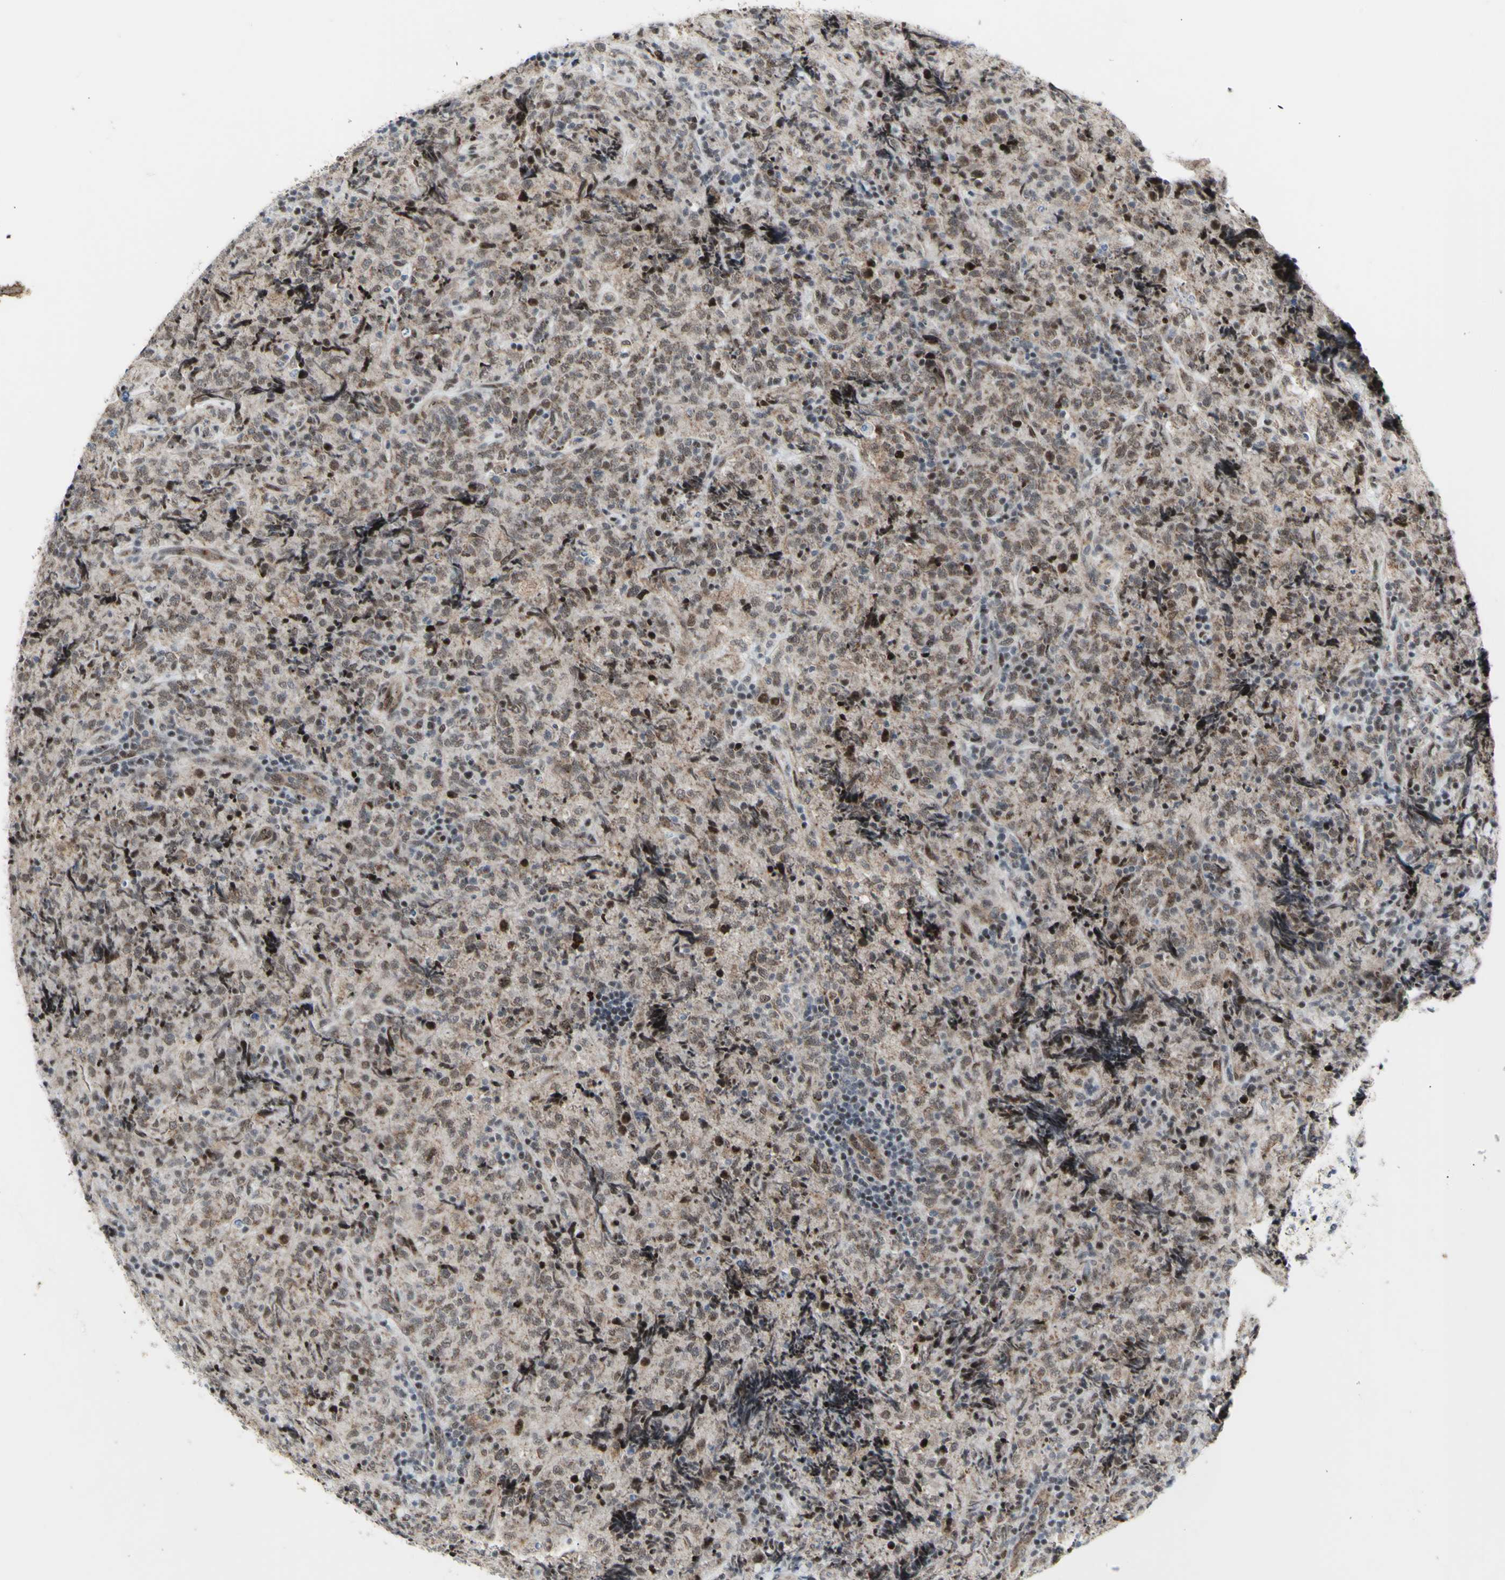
{"staining": {"intensity": "weak", "quantity": ">75%", "location": "nuclear"}, "tissue": "lymphoma", "cell_type": "Tumor cells", "image_type": "cancer", "snomed": [{"axis": "morphology", "description": "Malignant lymphoma, non-Hodgkin's type, High grade"}, {"axis": "topography", "description": "Tonsil"}], "caption": "Immunohistochemical staining of human lymphoma displays low levels of weak nuclear expression in approximately >75% of tumor cells.", "gene": "DHRS7B", "patient": {"sex": "female", "age": 36}}